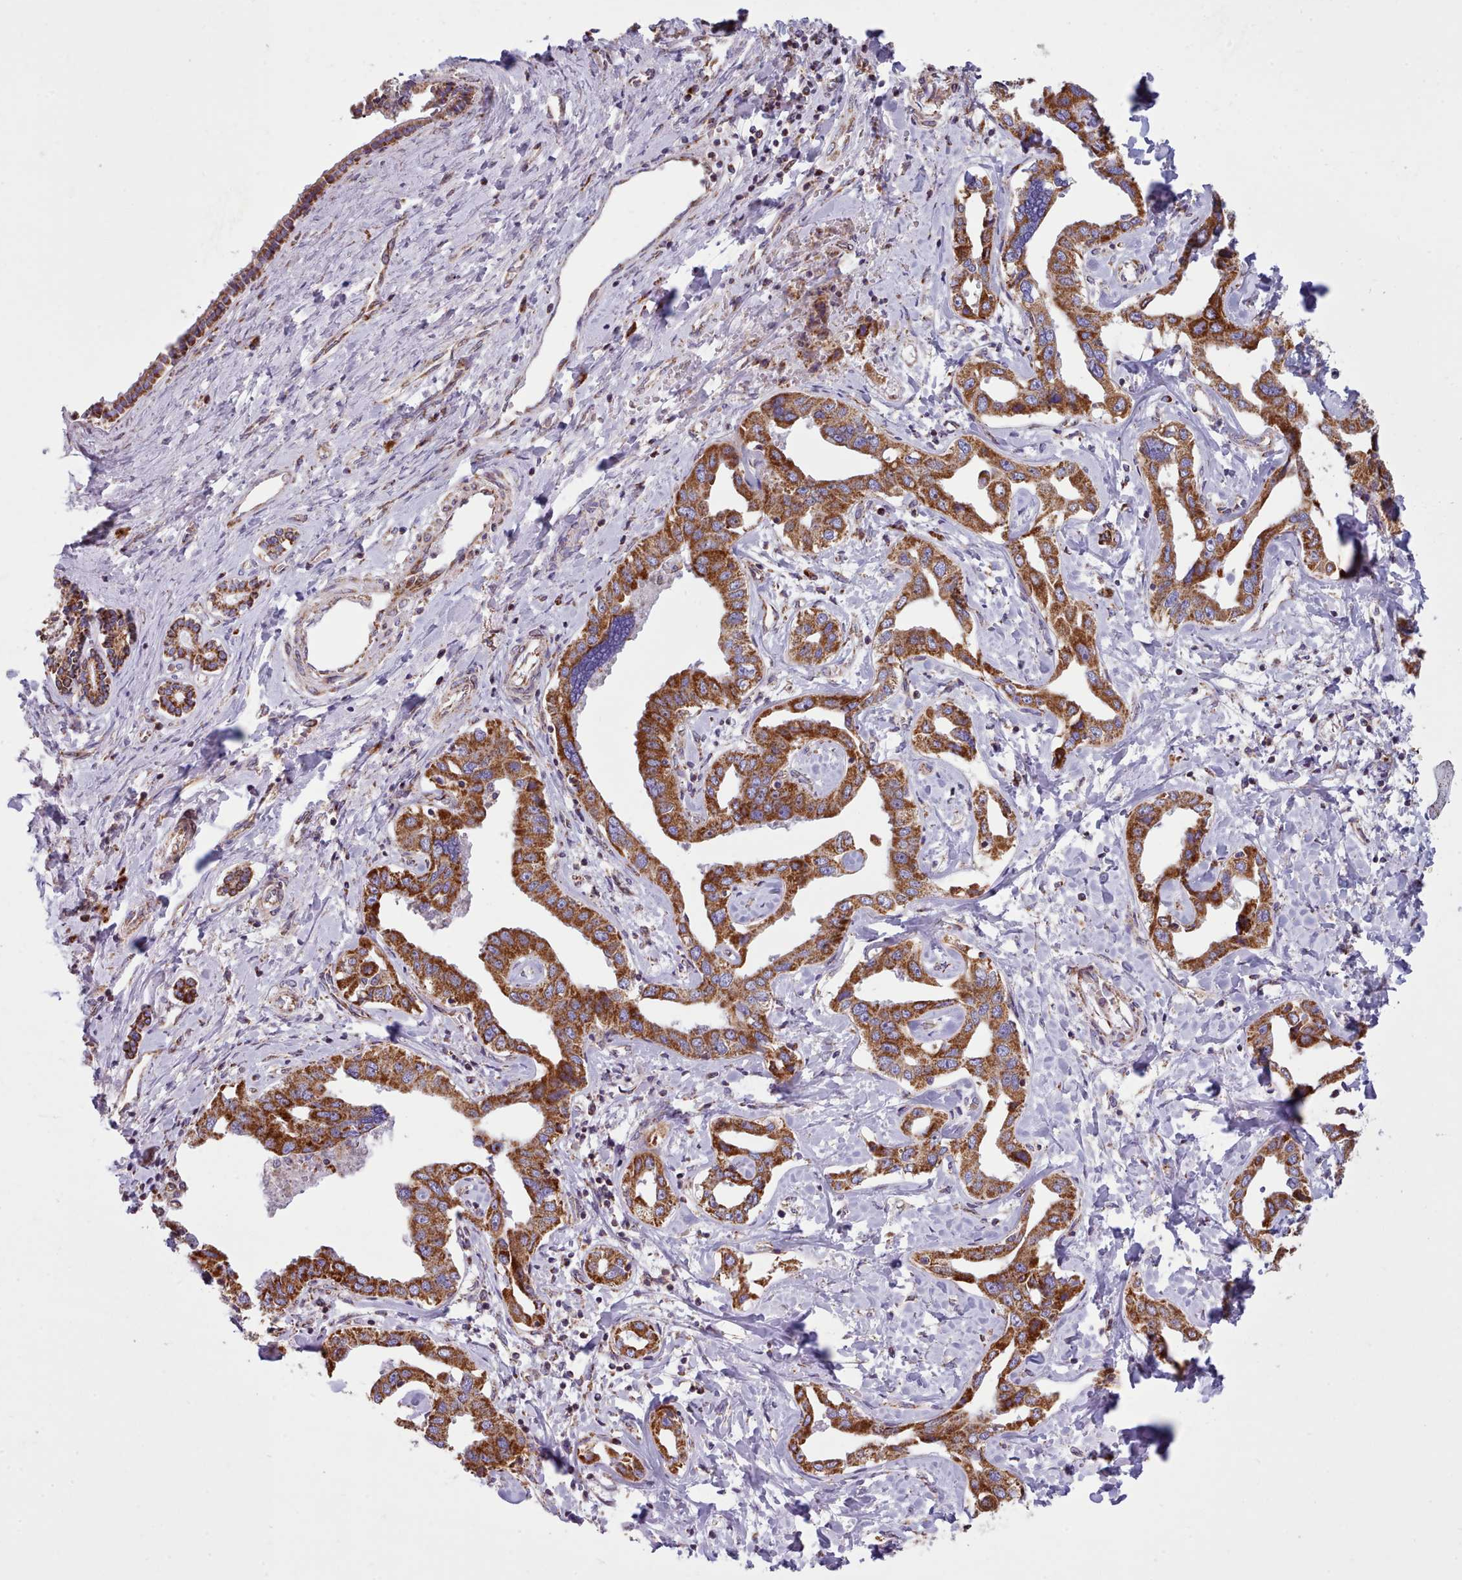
{"staining": {"intensity": "strong", "quantity": ">75%", "location": "cytoplasmic/membranous"}, "tissue": "liver cancer", "cell_type": "Tumor cells", "image_type": "cancer", "snomed": [{"axis": "morphology", "description": "Cholangiocarcinoma"}, {"axis": "topography", "description": "Liver"}], "caption": "Strong cytoplasmic/membranous expression is appreciated in about >75% of tumor cells in cholangiocarcinoma (liver).", "gene": "SRP54", "patient": {"sex": "male", "age": 59}}